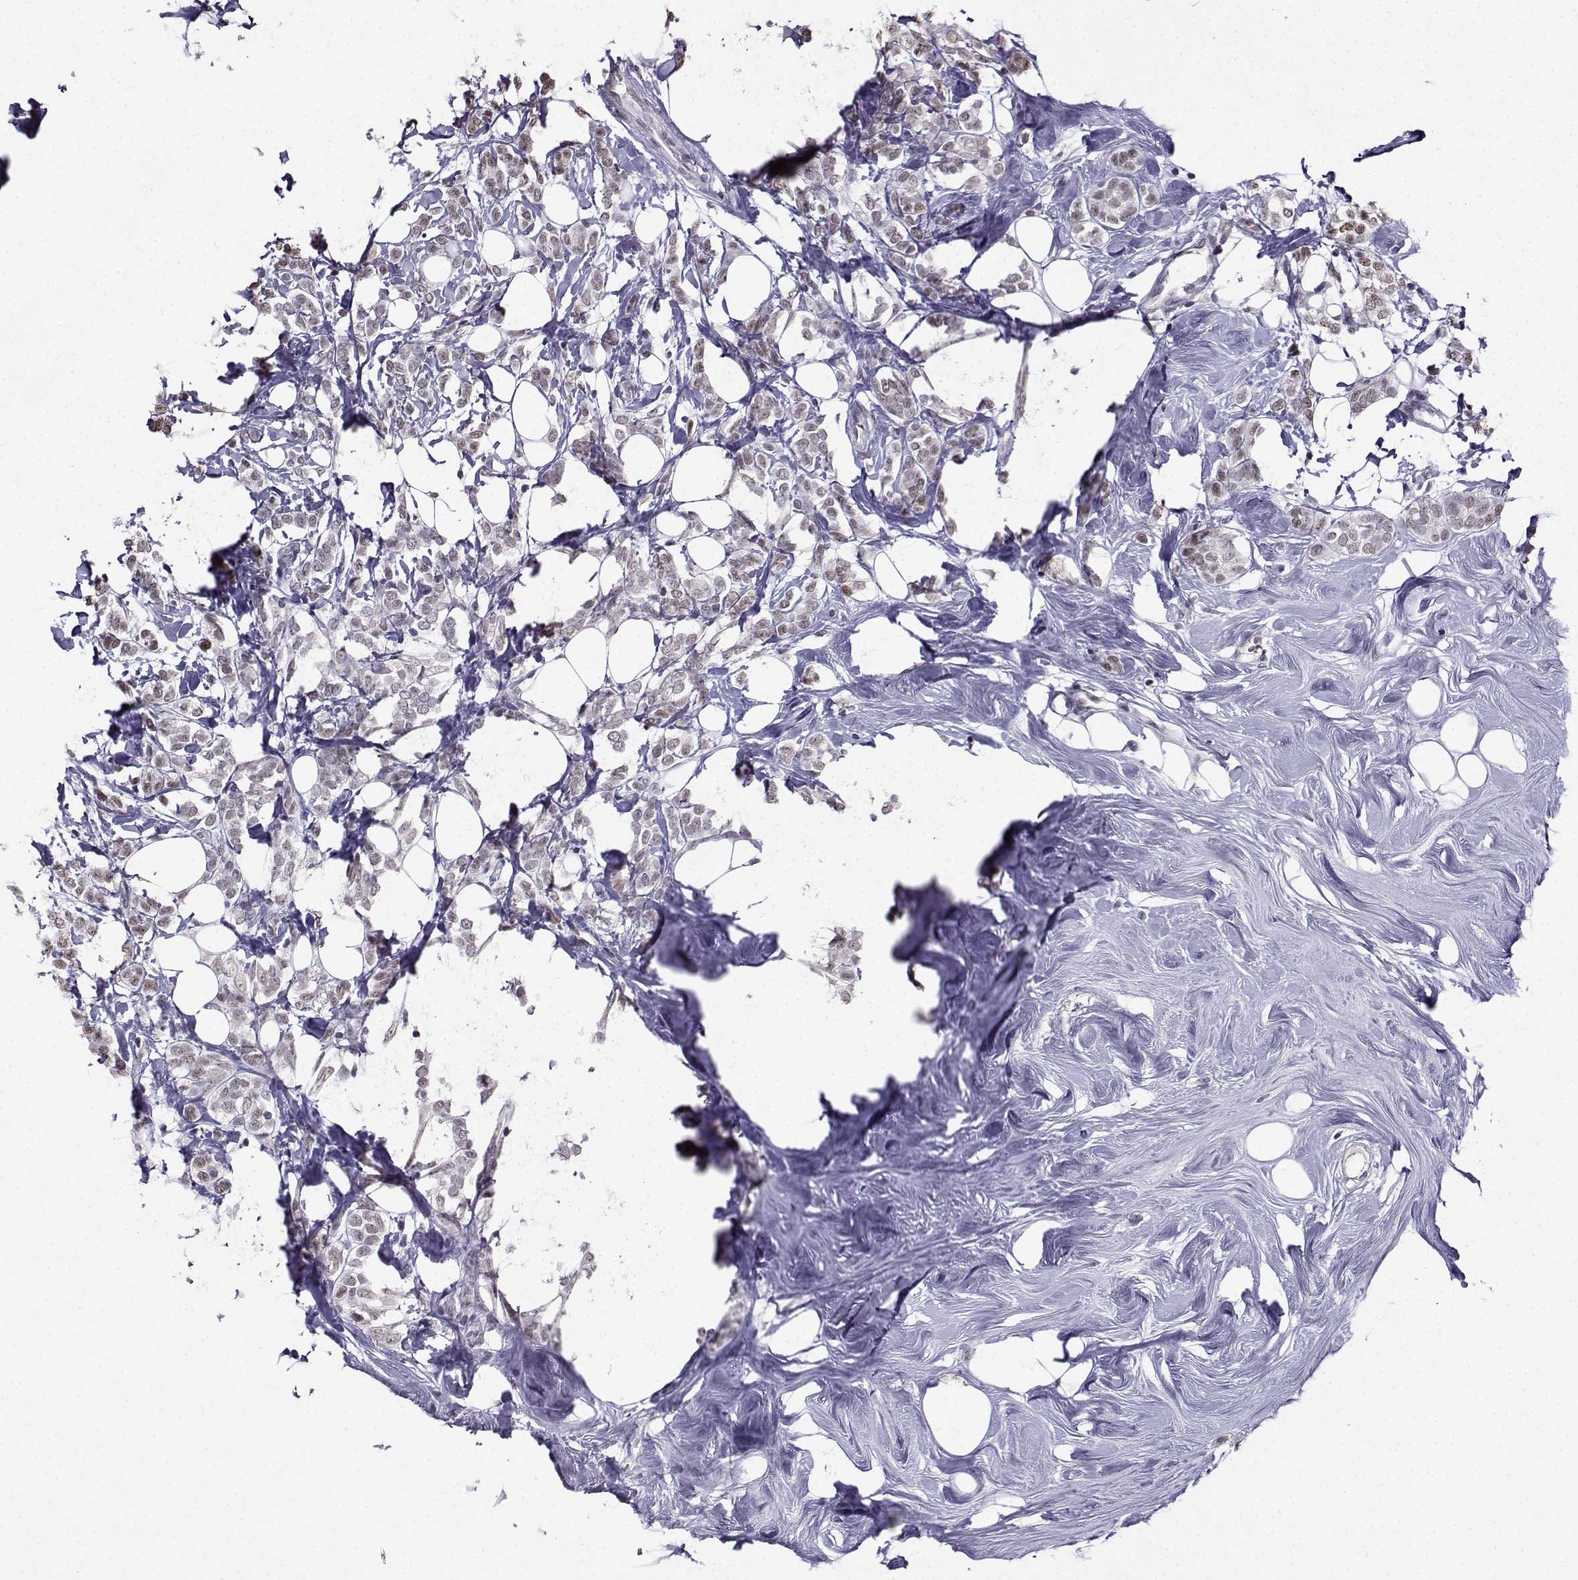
{"staining": {"intensity": "negative", "quantity": "none", "location": "none"}, "tissue": "breast cancer", "cell_type": "Tumor cells", "image_type": "cancer", "snomed": [{"axis": "morphology", "description": "Lobular carcinoma"}, {"axis": "topography", "description": "Breast"}], "caption": "Immunohistochemistry (IHC) photomicrograph of neoplastic tissue: breast lobular carcinoma stained with DAB (3,3'-diaminobenzidine) exhibits no significant protein positivity in tumor cells. Nuclei are stained in blue.", "gene": "LRFN2", "patient": {"sex": "female", "age": 49}}